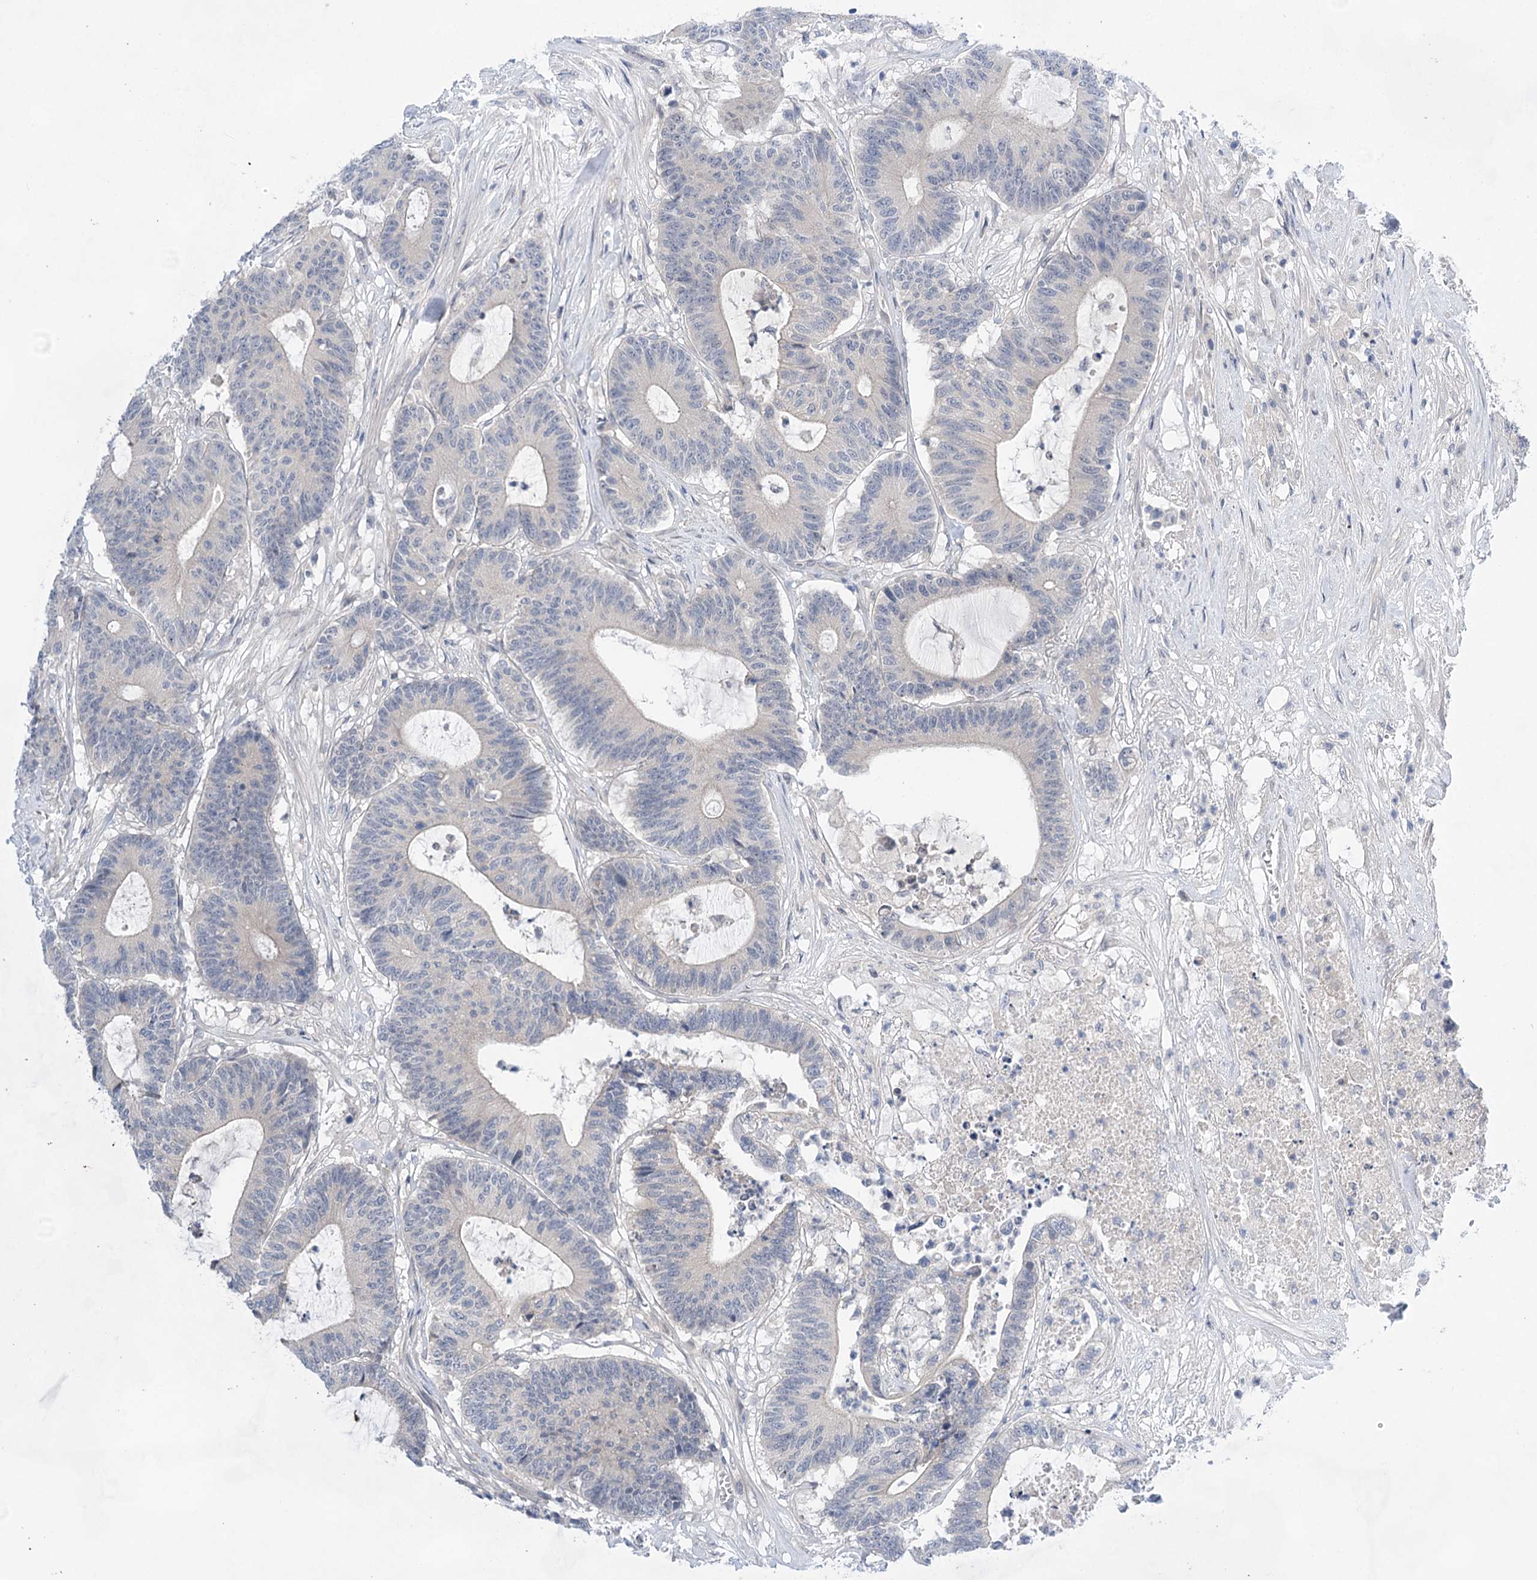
{"staining": {"intensity": "negative", "quantity": "none", "location": "none"}, "tissue": "colorectal cancer", "cell_type": "Tumor cells", "image_type": "cancer", "snomed": [{"axis": "morphology", "description": "Adenocarcinoma, NOS"}, {"axis": "topography", "description": "Colon"}], "caption": "Immunohistochemical staining of human adenocarcinoma (colorectal) reveals no significant expression in tumor cells. (Immunohistochemistry (ihc), brightfield microscopy, high magnification).", "gene": "LALBA", "patient": {"sex": "female", "age": 84}}